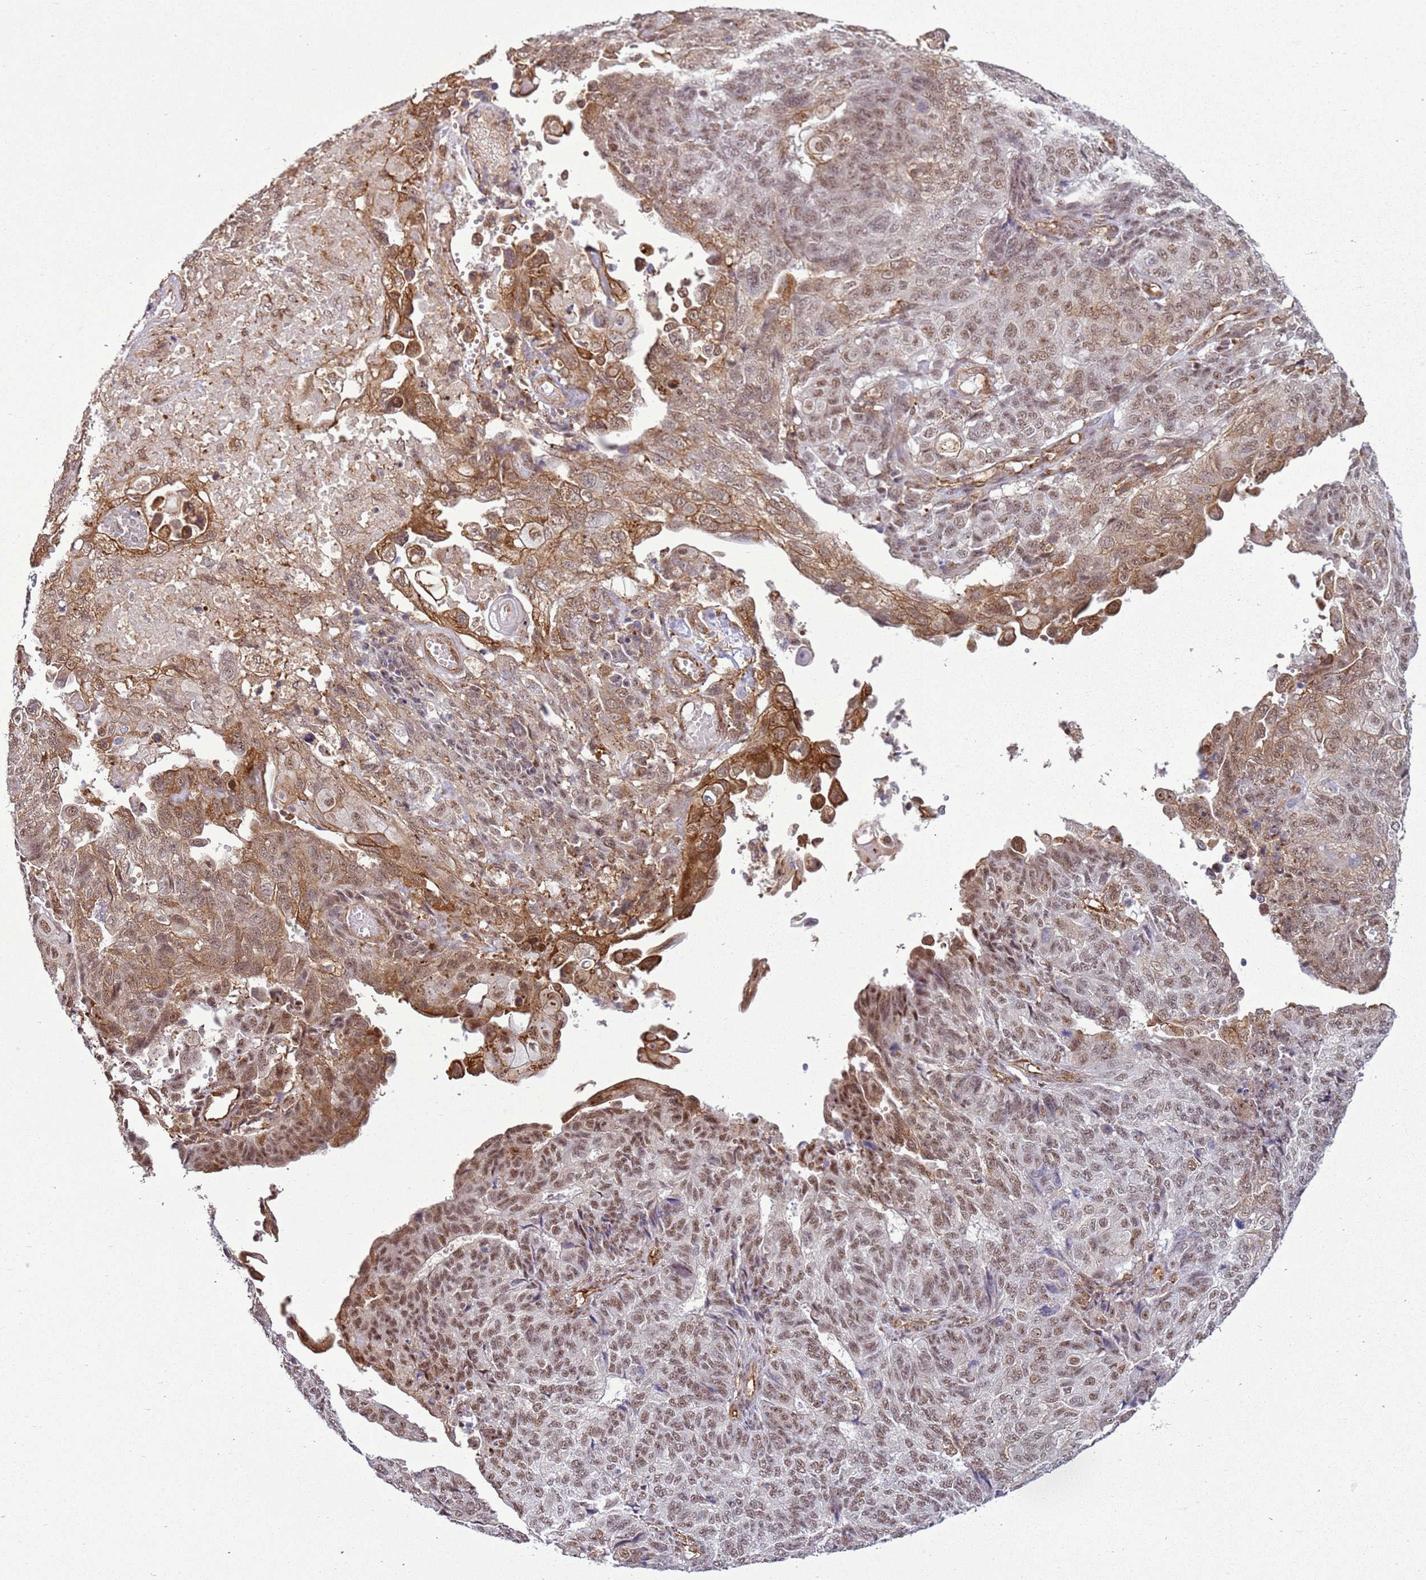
{"staining": {"intensity": "weak", "quantity": ">75%", "location": "cytoplasmic/membranous,nuclear"}, "tissue": "endometrial cancer", "cell_type": "Tumor cells", "image_type": "cancer", "snomed": [{"axis": "morphology", "description": "Adenocarcinoma, NOS"}, {"axis": "topography", "description": "Endometrium"}], "caption": "A low amount of weak cytoplasmic/membranous and nuclear positivity is identified in about >75% of tumor cells in adenocarcinoma (endometrial) tissue.", "gene": "GABRE", "patient": {"sex": "female", "age": 32}}